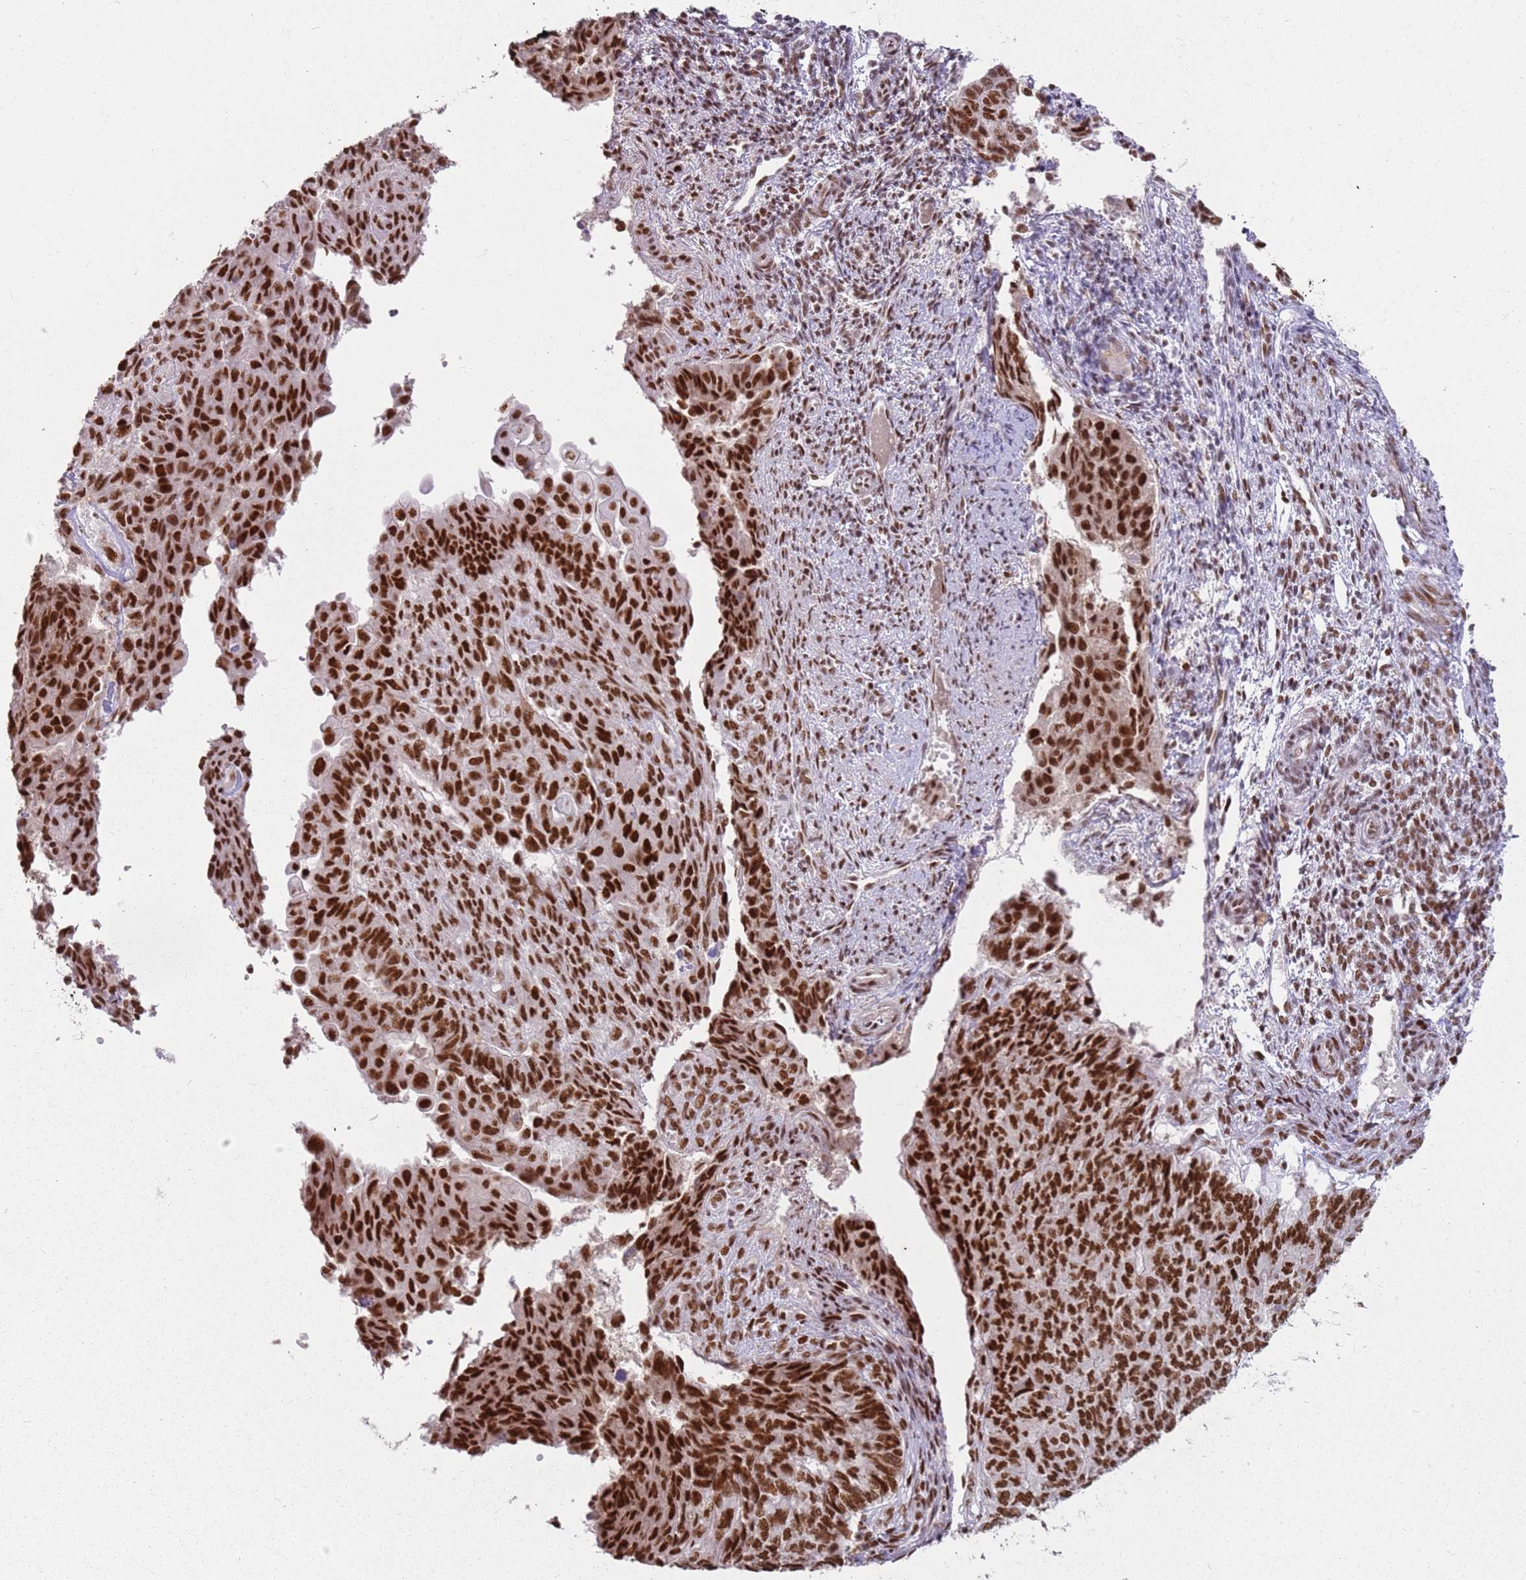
{"staining": {"intensity": "strong", "quantity": ">75%", "location": "nuclear"}, "tissue": "endometrial cancer", "cell_type": "Tumor cells", "image_type": "cancer", "snomed": [{"axis": "morphology", "description": "Adenocarcinoma, NOS"}, {"axis": "topography", "description": "Endometrium"}], "caption": "Protein analysis of adenocarcinoma (endometrial) tissue exhibits strong nuclear positivity in about >75% of tumor cells.", "gene": "TENT4A", "patient": {"sex": "female", "age": 32}}